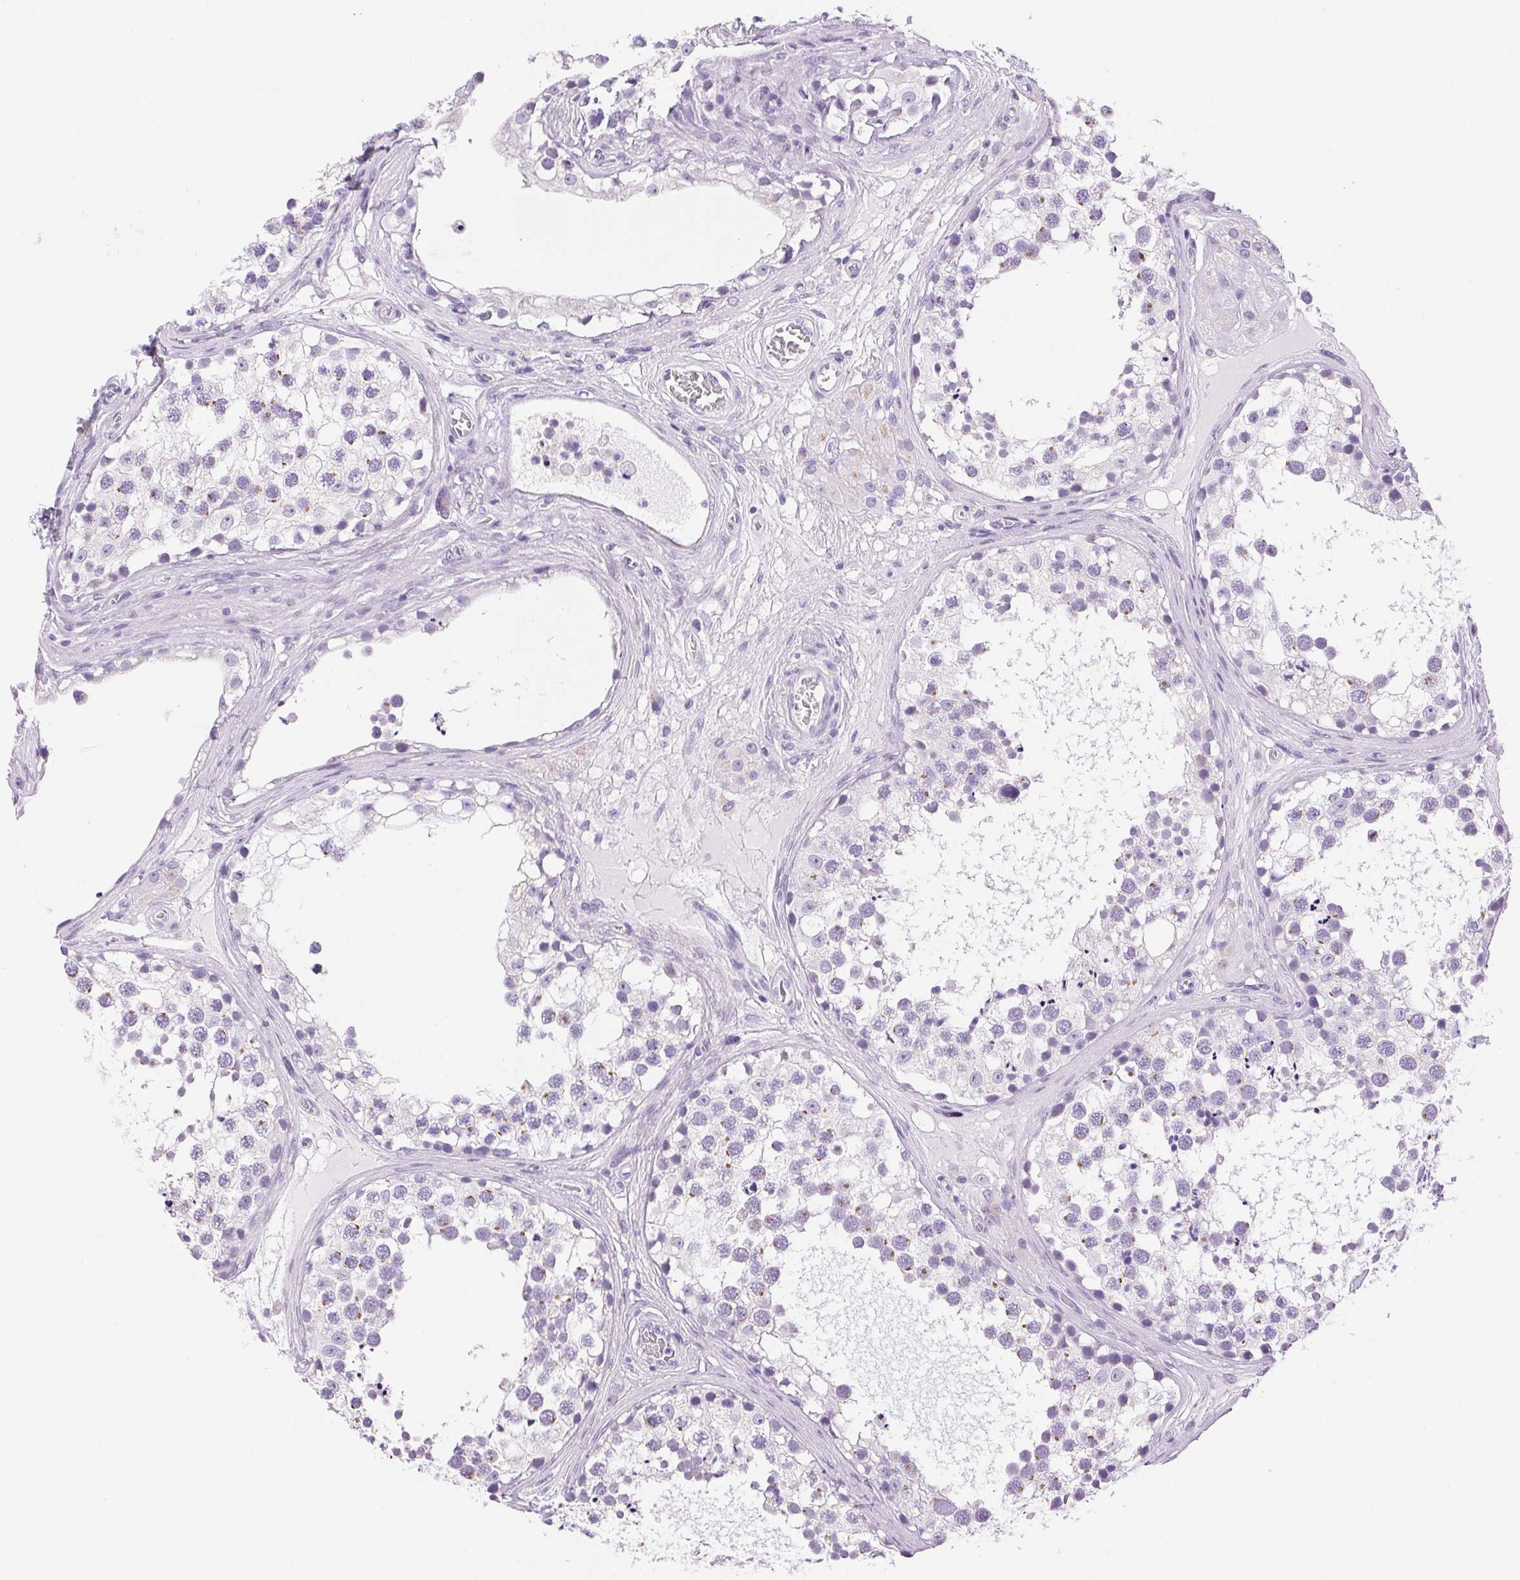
{"staining": {"intensity": "moderate", "quantity": "<25%", "location": "cytoplasmic/membranous"}, "tissue": "testis", "cell_type": "Cells in seminiferous ducts", "image_type": "normal", "snomed": [{"axis": "morphology", "description": "Normal tissue, NOS"}, {"axis": "morphology", "description": "Seminoma, NOS"}, {"axis": "topography", "description": "Testis"}], "caption": "A high-resolution image shows IHC staining of normal testis, which shows moderate cytoplasmic/membranous staining in approximately <25% of cells in seminiferous ducts.", "gene": "SERPINB3", "patient": {"sex": "male", "age": 65}}